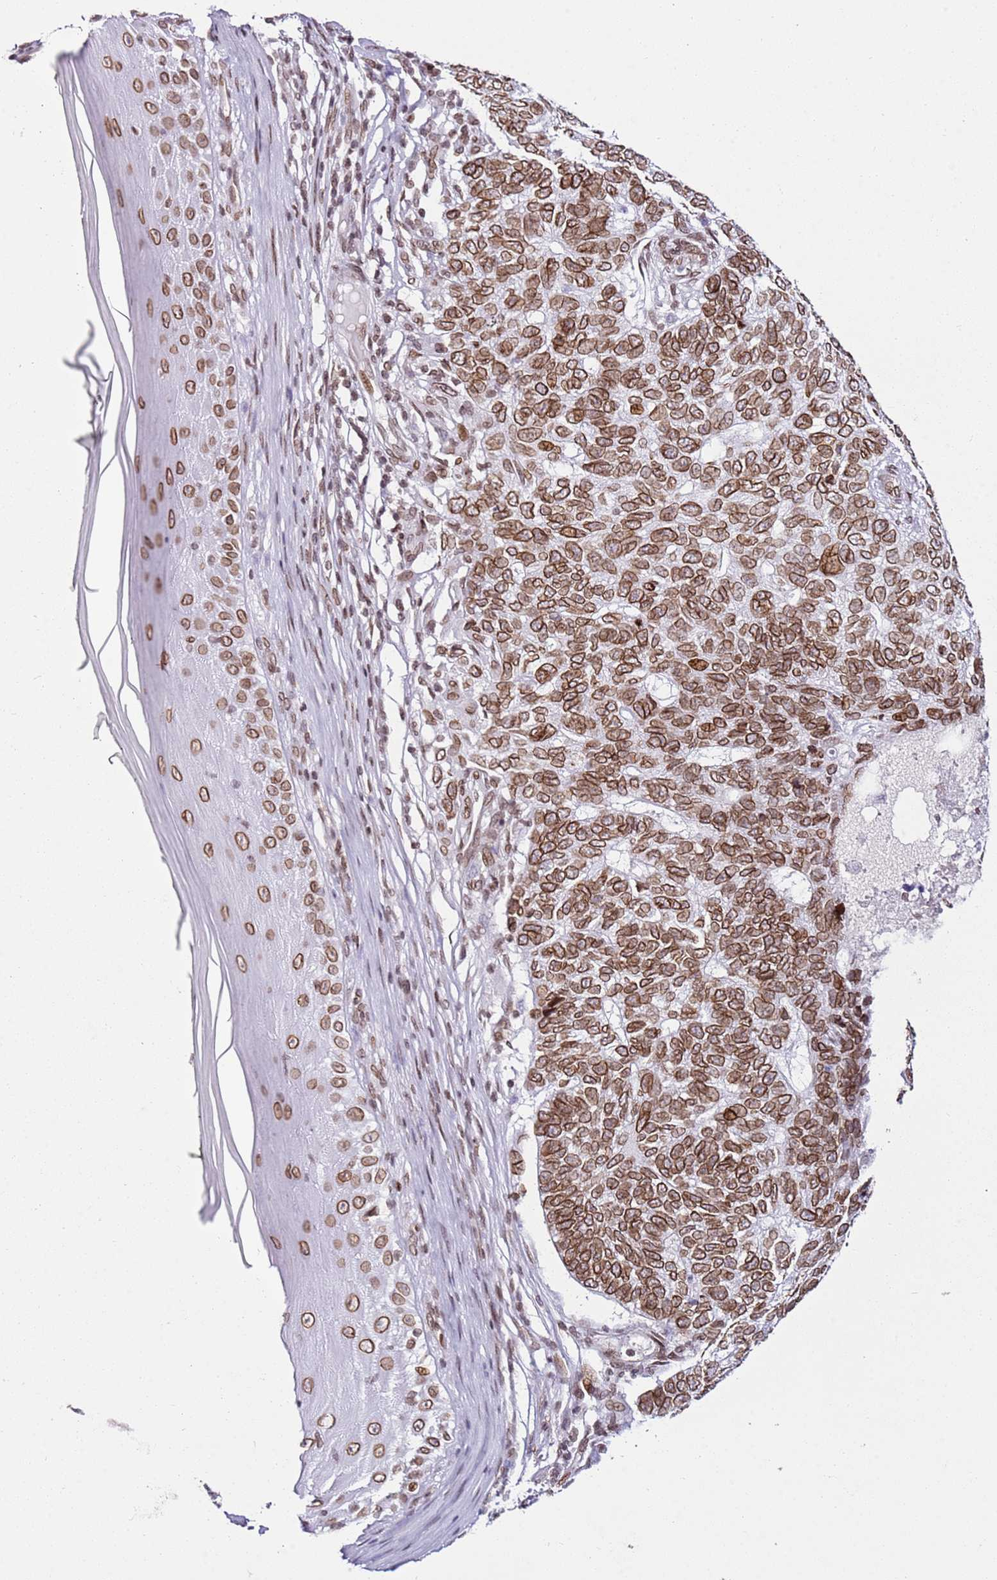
{"staining": {"intensity": "strong", "quantity": ">75%", "location": "cytoplasmic/membranous,nuclear"}, "tissue": "skin cancer", "cell_type": "Tumor cells", "image_type": "cancer", "snomed": [{"axis": "morphology", "description": "Basal cell carcinoma"}, {"axis": "topography", "description": "Skin"}], "caption": "Immunohistochemistry photomicrograph of skin cancer stained for a protein (brown), which demonstrates high levels of strong cytoplasmic/membranous and nuclear positivity in approximately >75% of tumor cells.", "gene": "POU6F1", "patient": {"sex": "female", "age": 65}}